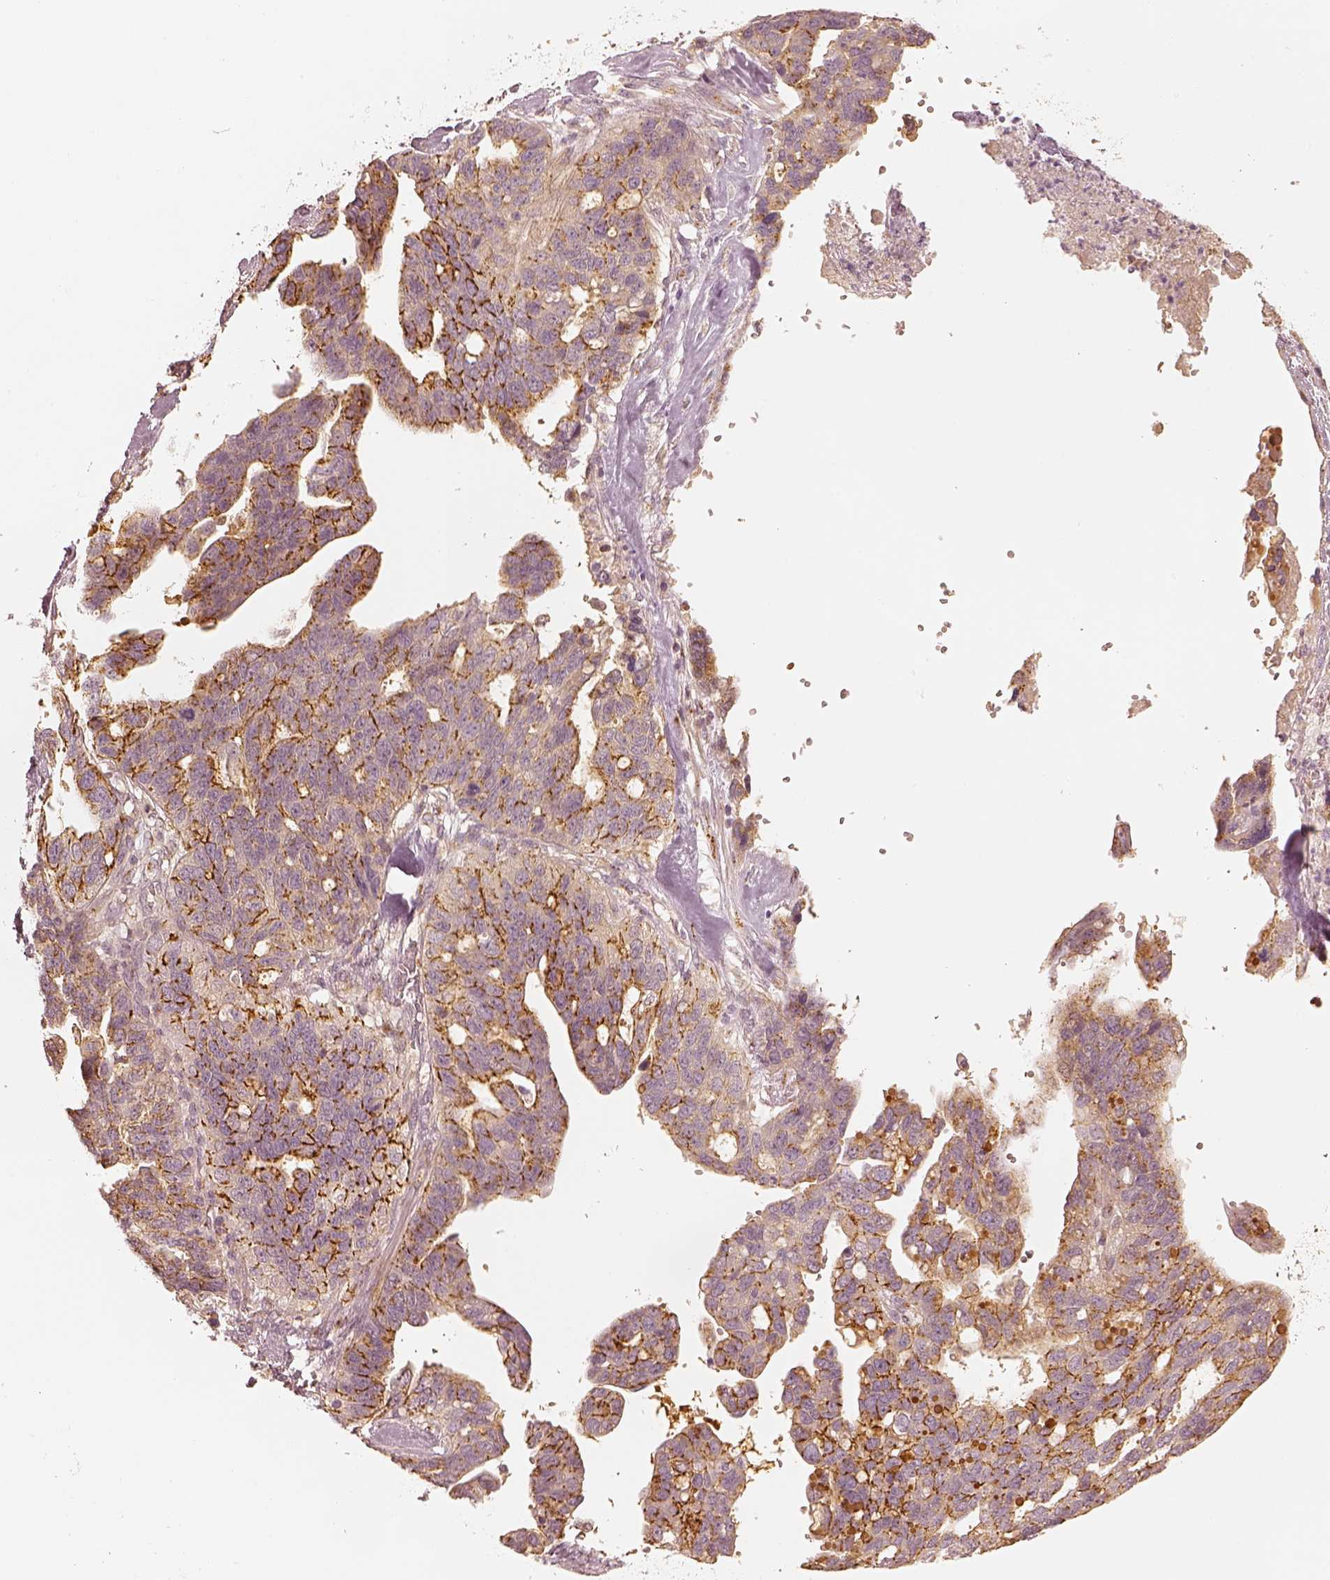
{"staining": {"intensity": "strong", "quantity": "25%-75%", "location": "cytoplasmic/membranous"}, "tissue": "ovarian cancer", "cell_type": "Tumor cells", "image_type": "cancer", "snomed": [{"axis": "morphology", "description": "Cystadenocarcinoma, serous, NOS"}, {"axis": "topography", "description": "Ovary"}], "caption": "IHC staining of ovarian serous cystadenocarcinoma, which shows high levels of strong cytoplasmic/membranous expression in approximately 25%-75% of tumor cells indicating strong cytoplasmic/membranous protein staining. The staining was performed using DAB (3,3'-diaminobenzidine) (brown) for protein detection and nuclei were counterstained in hematoxylin (blue).", "gene": "GORASP2", "patient": {"sex": "female", "age": 69}}